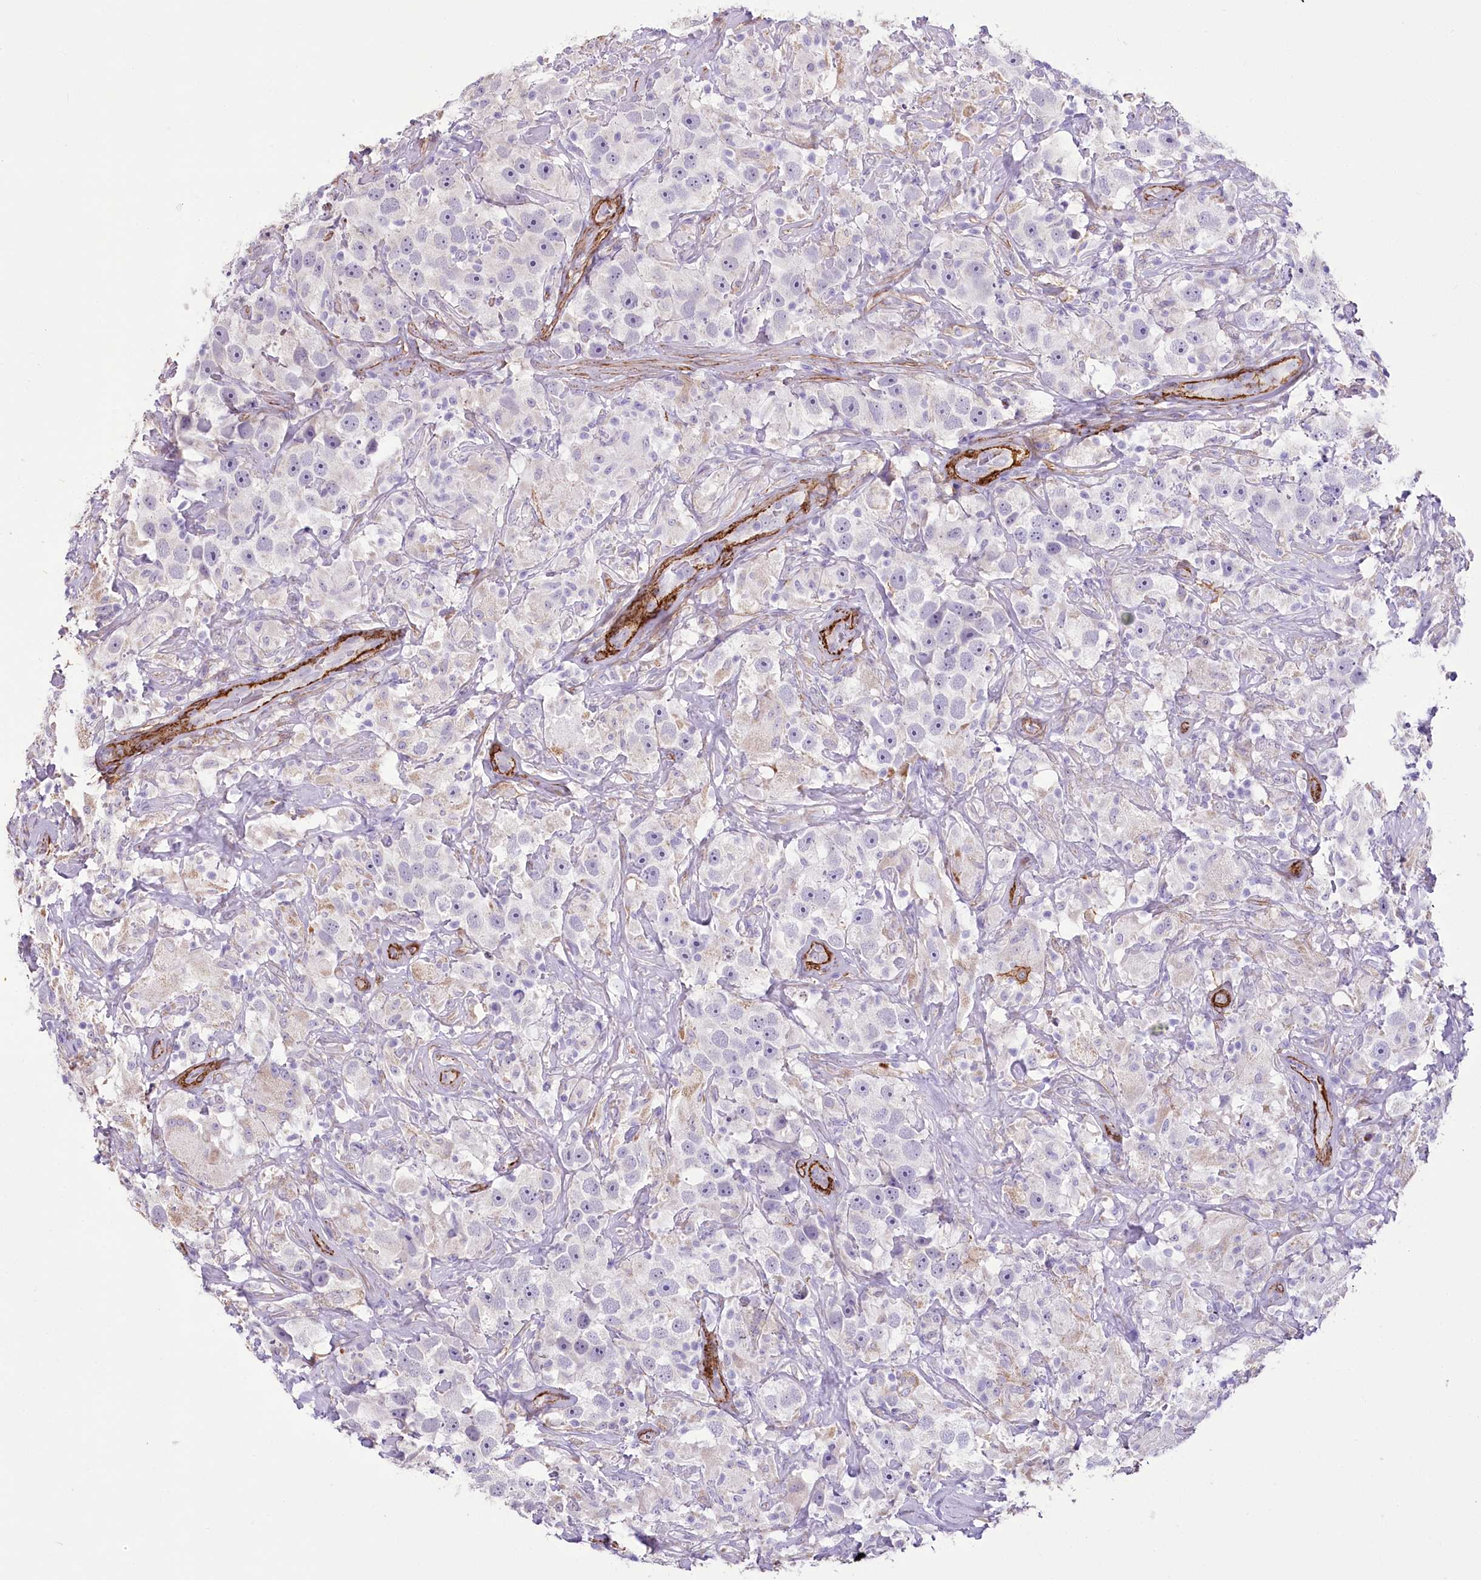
{"staining": {"intensity": "negative", "quantity": "none", "location": "none"}, "tissue": "testis cancer", "cell_type": "Tumor cells", "image_type": "cancer", "snomed": [{"axis": "morphology", "description": "Seminoma, NOS"}, {"axis": "topography", "description": "Testis"}], "caption": "Human testis seminoma stained for a protein using immunohistochemistry (IHC) demonstrates no expression in tumor cells.", "gene": "SYNPO2", "patient": {"sex": "male", "age": 49}}